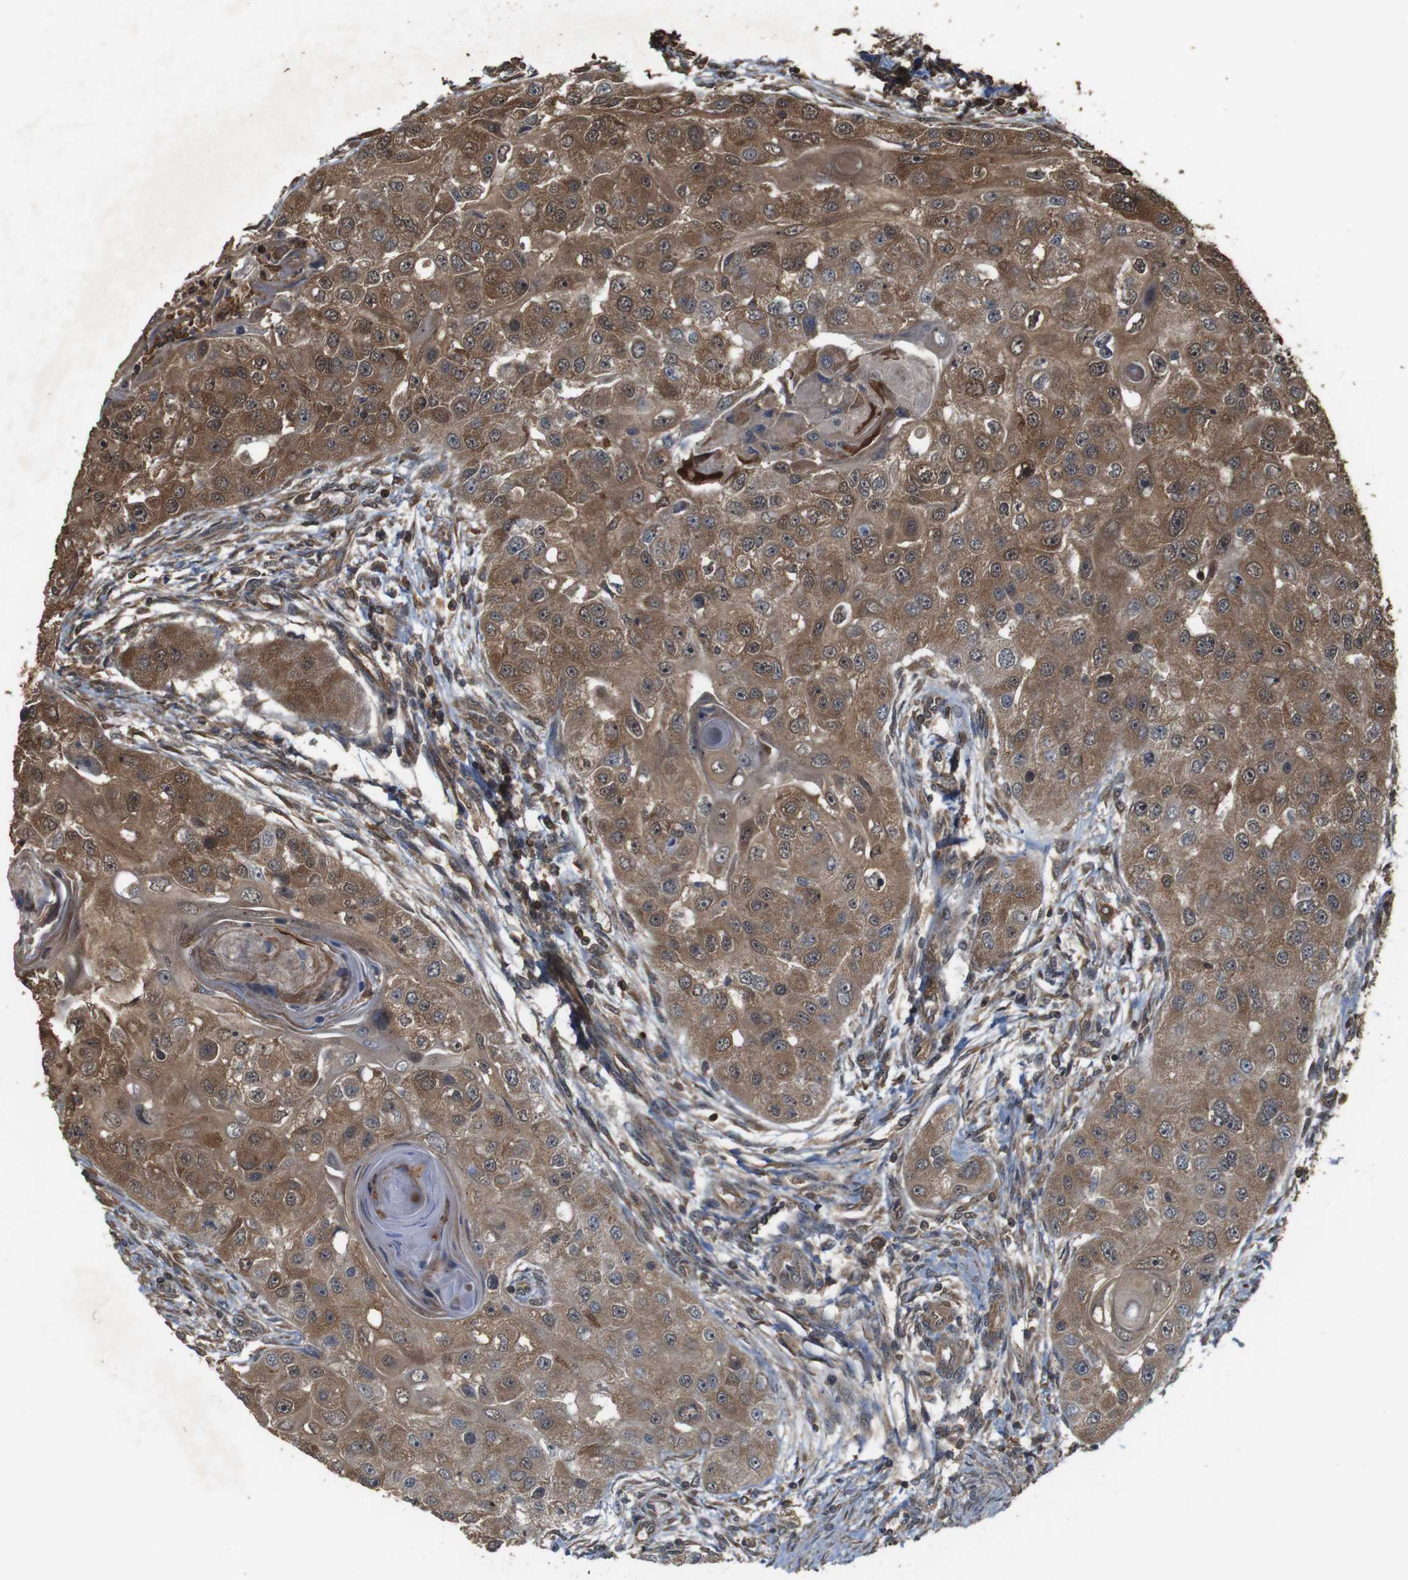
{"staining": {"intensity": "strong", "quantity": ">75%", "location": "cytoplasmic/membranous"}, "tissue": "head and neck cancer", "cell_type": "Tumor cells", "image_type": "cancer", "snomed": [{"axis": "morphology", "description": "Normal tissue, NOS"}, {"axis": "morphology", "description": "Squamous cell carcinoma, NOS"}, {"axis": "topography", "description": "Skeletal muscle"}, {"axis": "topography", "description": "Head-Neck"}], "caption": "DAB (3,3'-diaminobenzidine) immunohistochemical staining of head and neck cancer (squamous cell carcinoma) reveals strong cytoplasmic/membranous protein staining in approximately >75% of tumor cells.", "gene": "BAG4", "patient": {"sex": "male", "age": 51}}